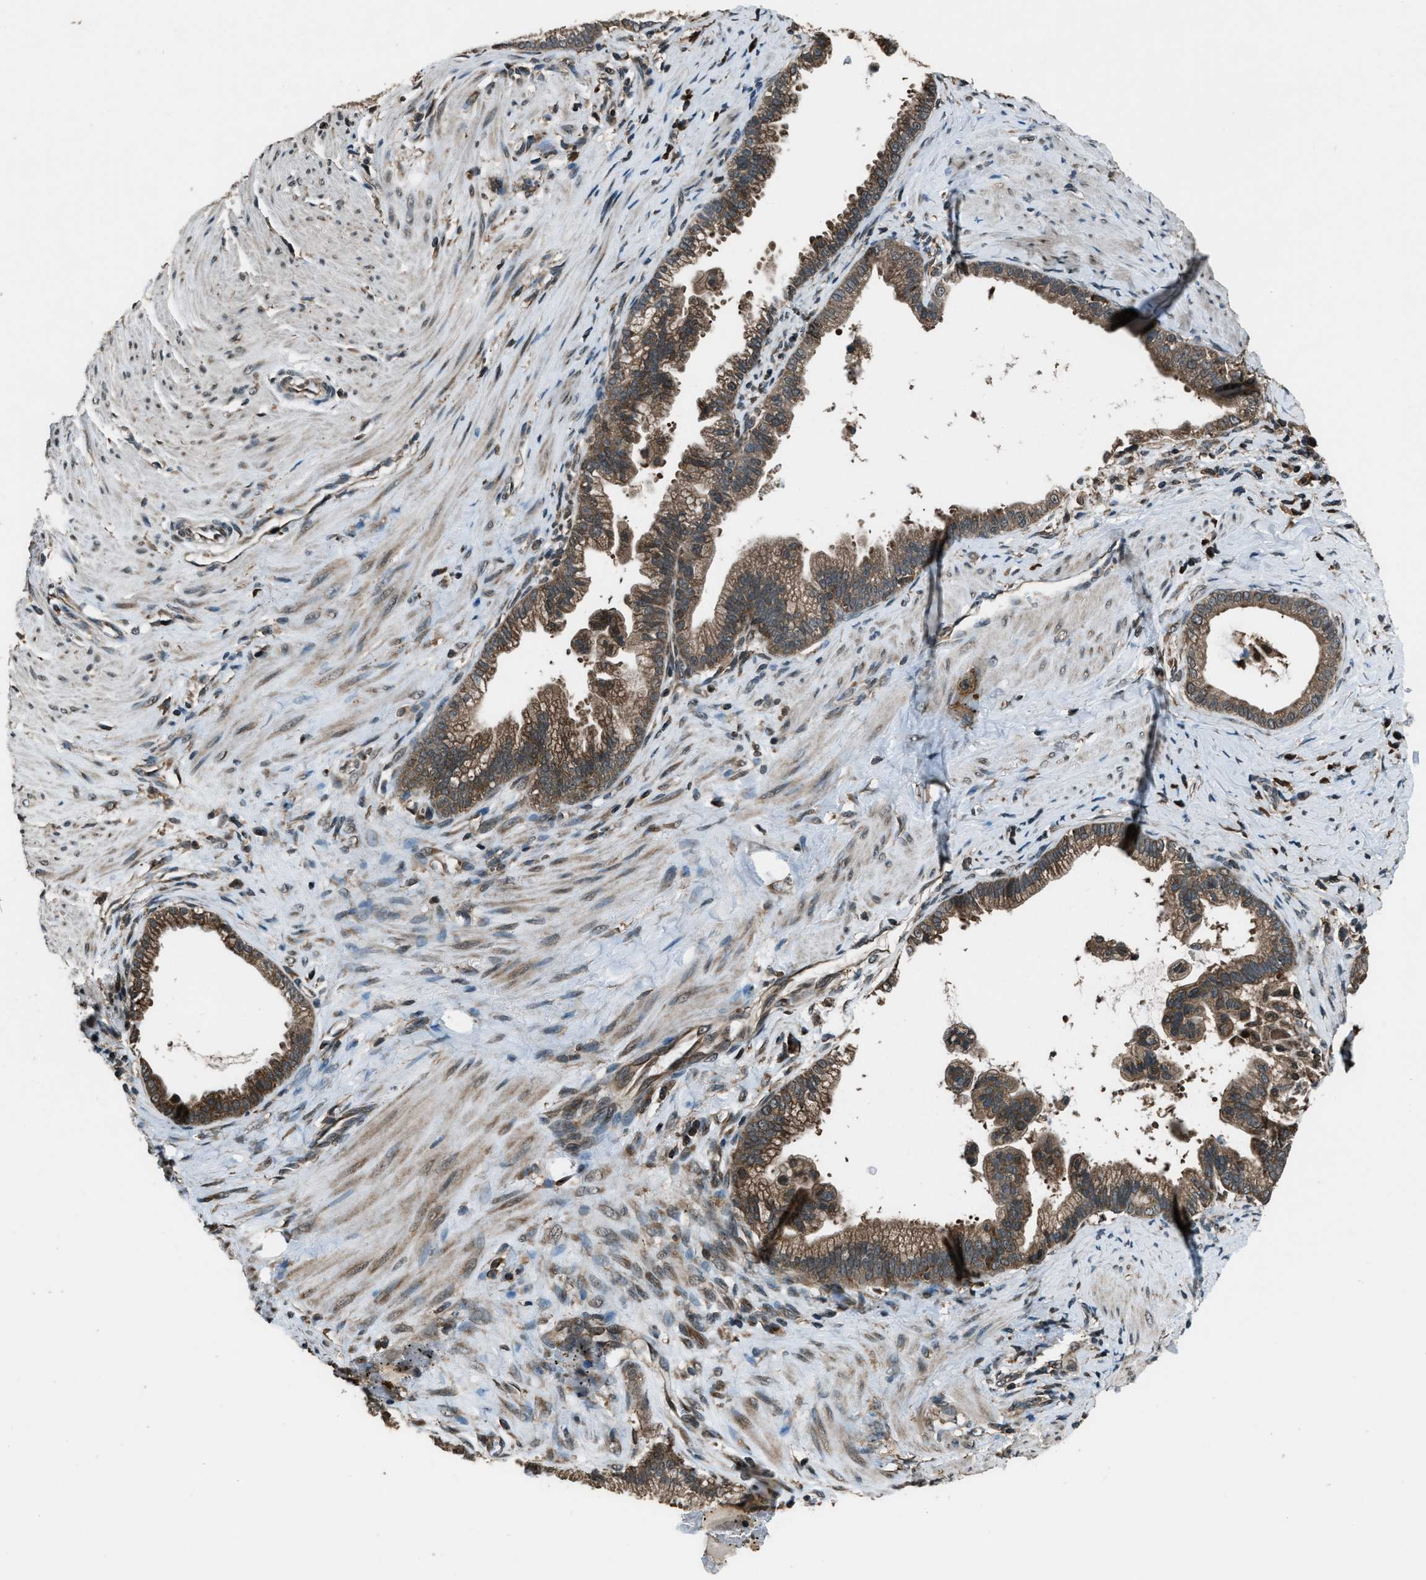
{"staining": {"intensity": "moderate", "quantity": ">75%", "location": "cytoplasmic/membranous"}, "tissue": "pancreatic cancer", "cell_type": "Tumor cells", "image_type": "cancer", "snomed": [{"axis": "morphology", "description": "Adenocarcinoma, NOS"}, {"axis": "topography", "description": "Pancreas"}], "caption": "Pancreatic adenocarcinoma was stained to show a protein in brown. There is medium levels of moderate cytoplasmic/membranous expression in about >75% of tumor cells. (IHC, brightfield microscopy, high magnification).", "gene": "TRIM4", "patient": {"sex": "male", "age": 69}}